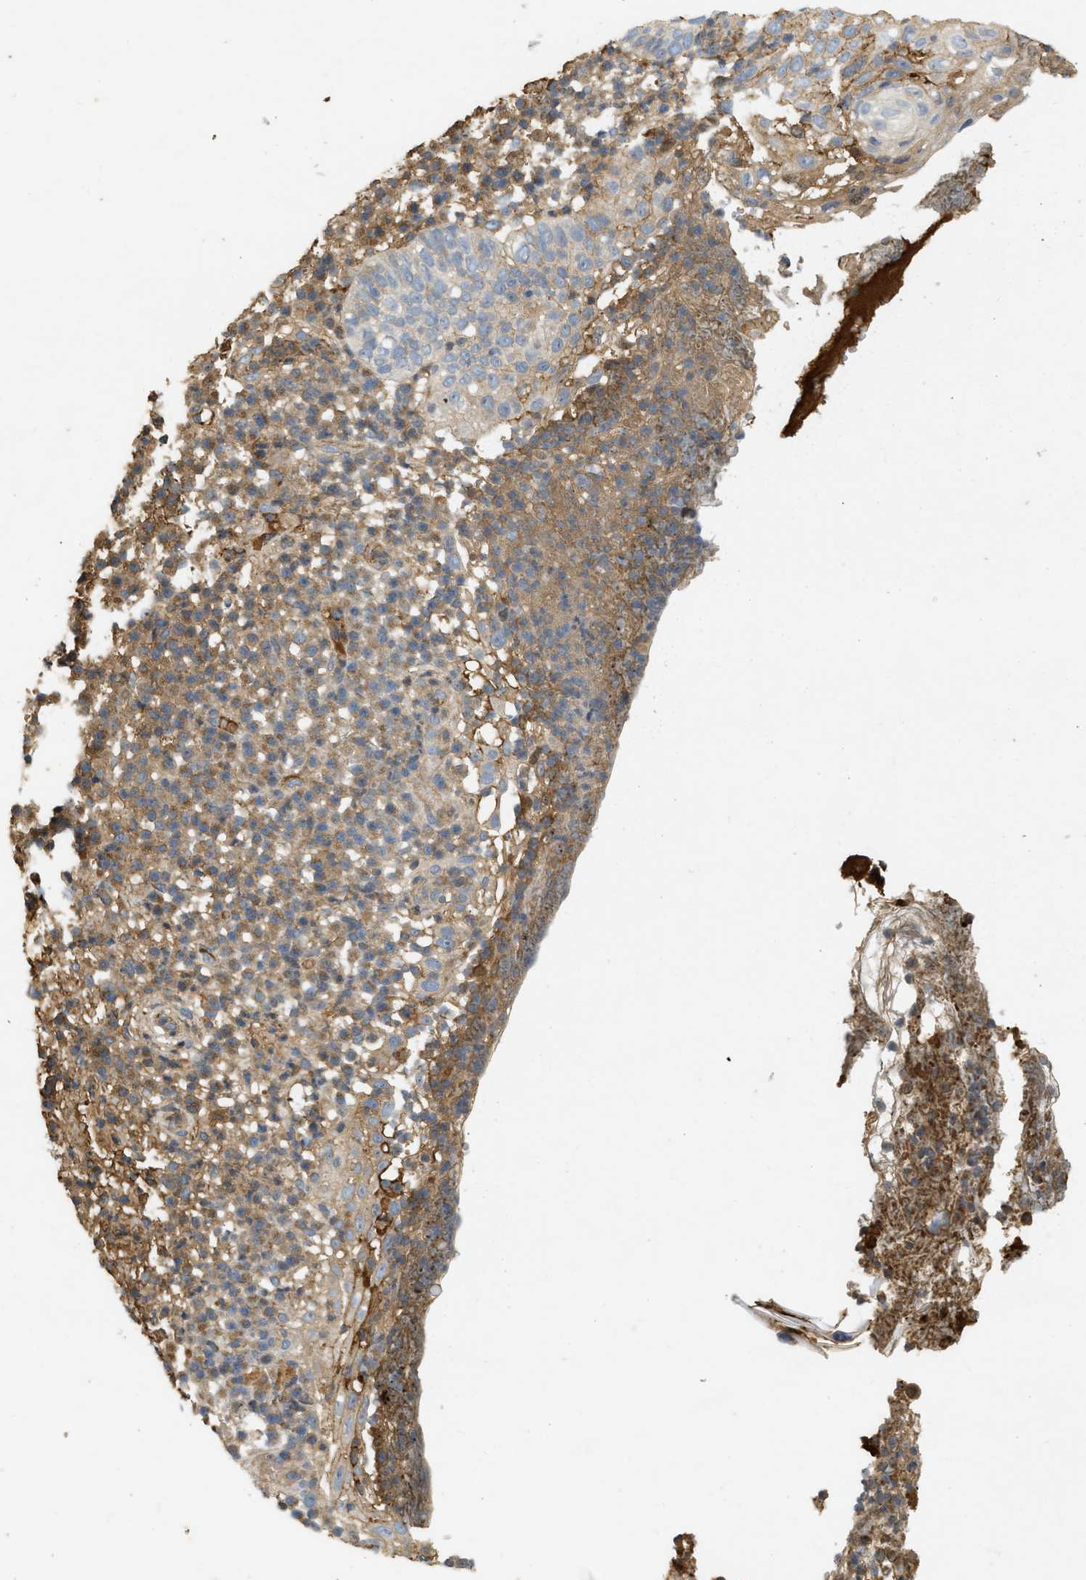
{"staining": {"intensity": "moderate", "quantity": ">75%", "location": "cytoplasmic/membranous"}, "tissue": "skin cancer", "cell_type": "Tumor cells", "image_type": "cancer", "snomed": [{"axis": "morphology", "description": "Squamous cell carcinoma in situ, NOS"}, {"axis": "morphology", "description": "Squamous cell carcinoma, NOS"}, {"axis": "topography", "description": "Skin"}], "caption": "A brown stain labels moderate cytoplasmic/membranous staining of a protein in skin squamous cell carcinoma tumor cells. The protein is stained brown, and the nuclei are stained in blue (DAB IHC with brightfield microscopy, high magnification).", "gene": "F8", "patient": {"sex": "male", "age": 93}}